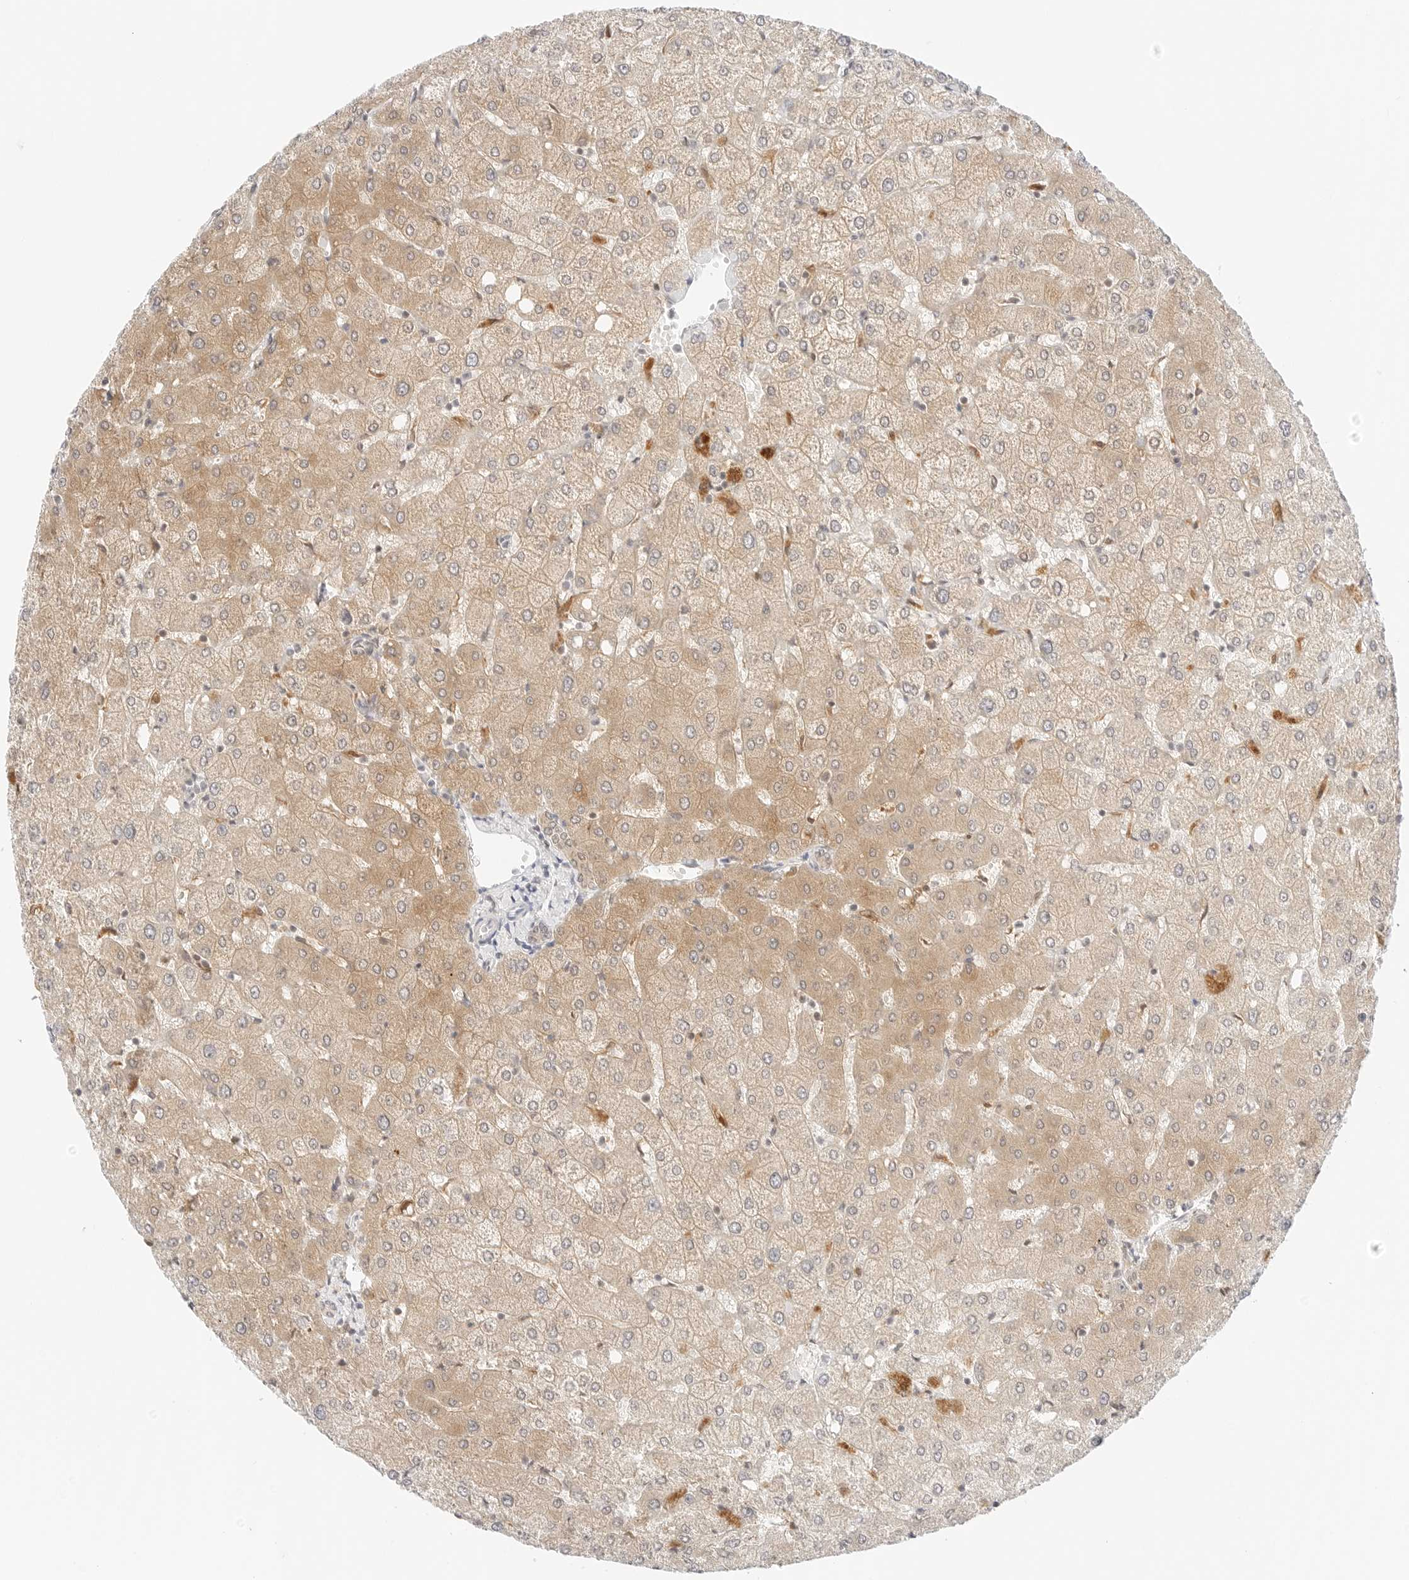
{"staining": {"intensity": "weak", "quantity": ">75%", "location": "cytoplasmic/membranous"}, "tissue": "liver", "cell_type": "Cholangiocytes", "image_type": "normal", "snomed": [{"axis": "morphology", "description": "Normal tissue, NOS"}, {"axis": "topography", "description": "Liver"}], "caption": "Liver stained with DAB (3,3'-diaminobenzidine) immunohistochemistry shows low levels of weak cytoplasmic/membranous positivity in approximately >75% of cholangiocytes.", "gene": "ERO1B", "patient": {"sex": "female", "age": 54}}